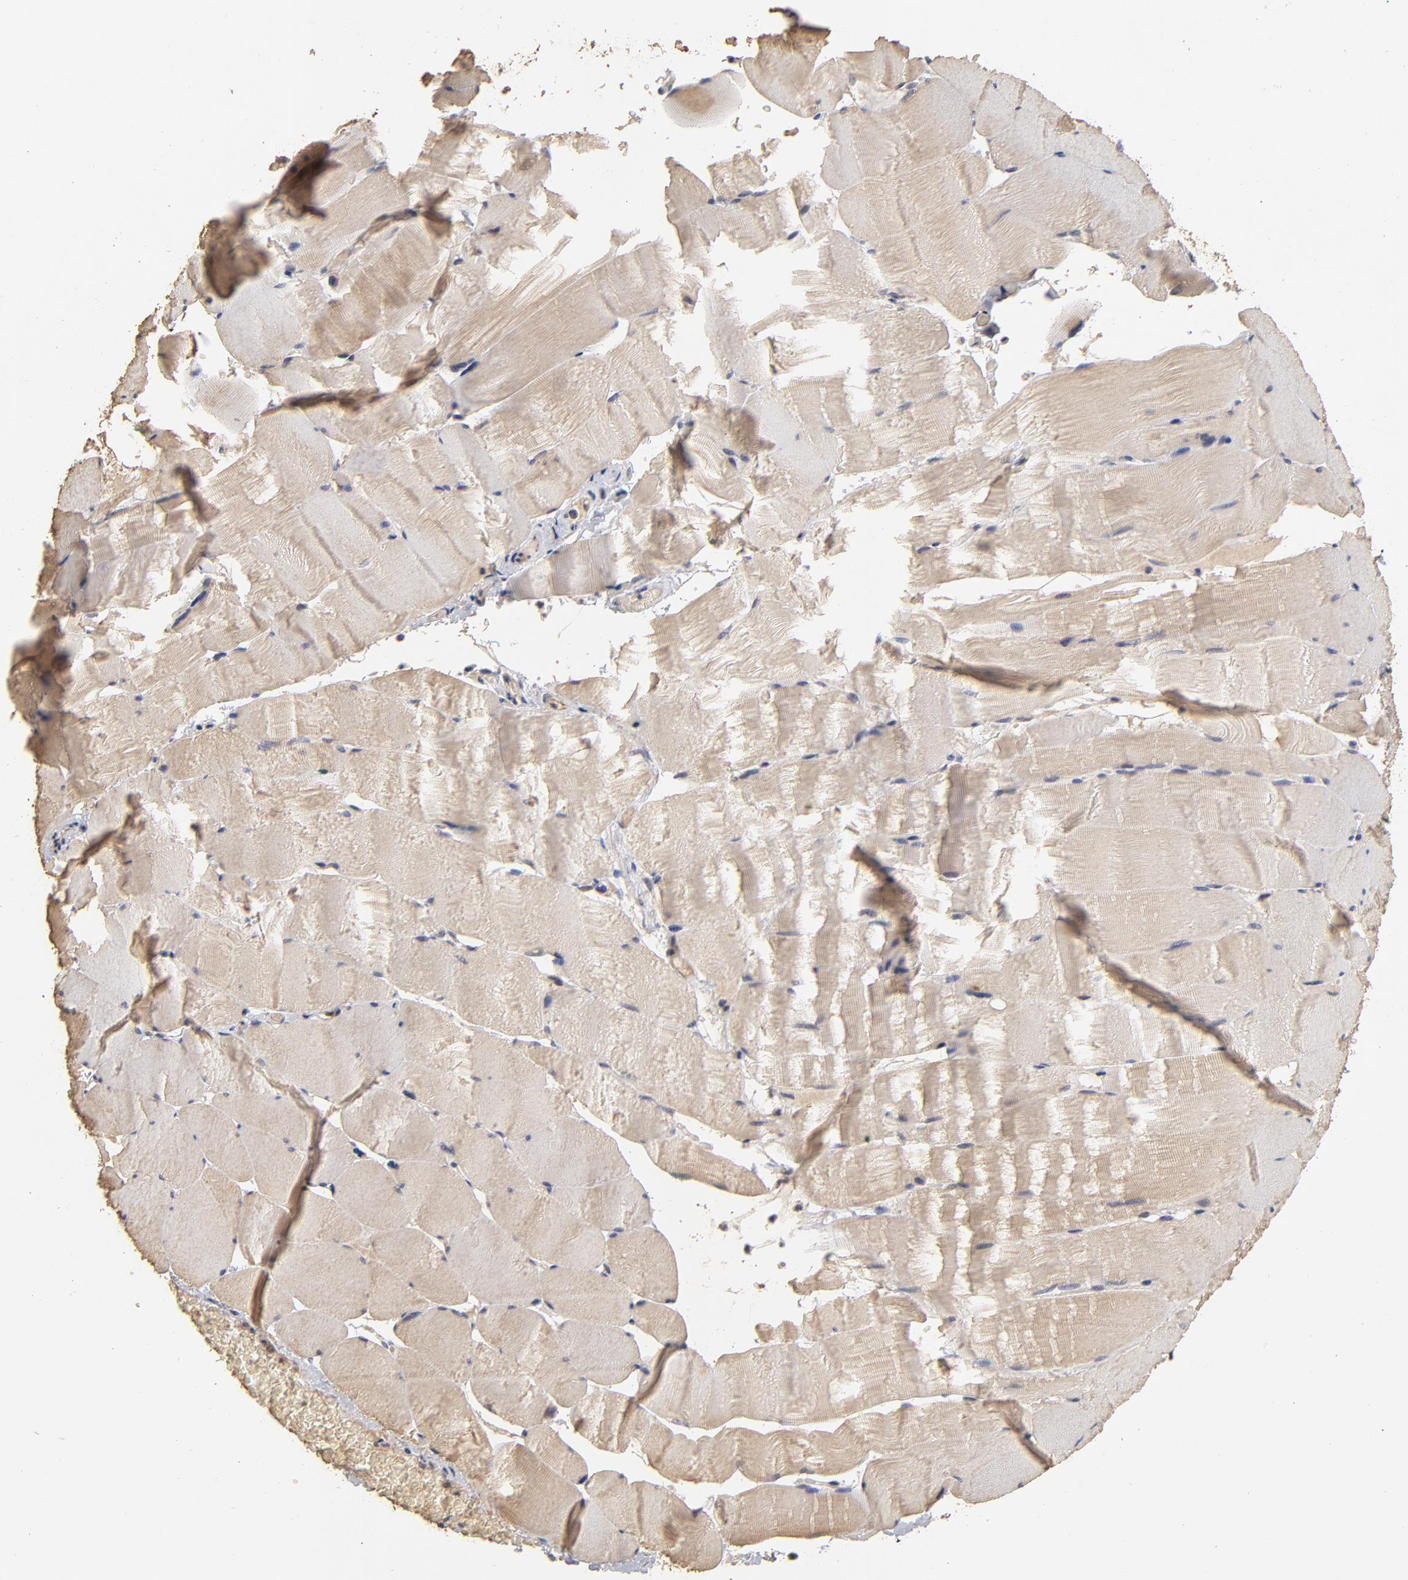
{"staining": {"intensity": "weak", "quantity": "25%-75%", "location": "cytoplasmic/membranous"}, "tissue": "skeletal muscle", "cell_type": "Myocytes", "image_type": "normal", "snomed": [{"axis": "morphology", "description": "Normal tissue, NOS"}, {"axis": "topography", "description": "Skeletal muscle"}], "caption": "Immunohistochemical staining of normal skeletal muscle displays low levels of weak cytoplasmic/membranous positivity in about 25%-75% of myocytes.", "gene": "ASB8", "patient": {"sex": "male", "age": 62}}